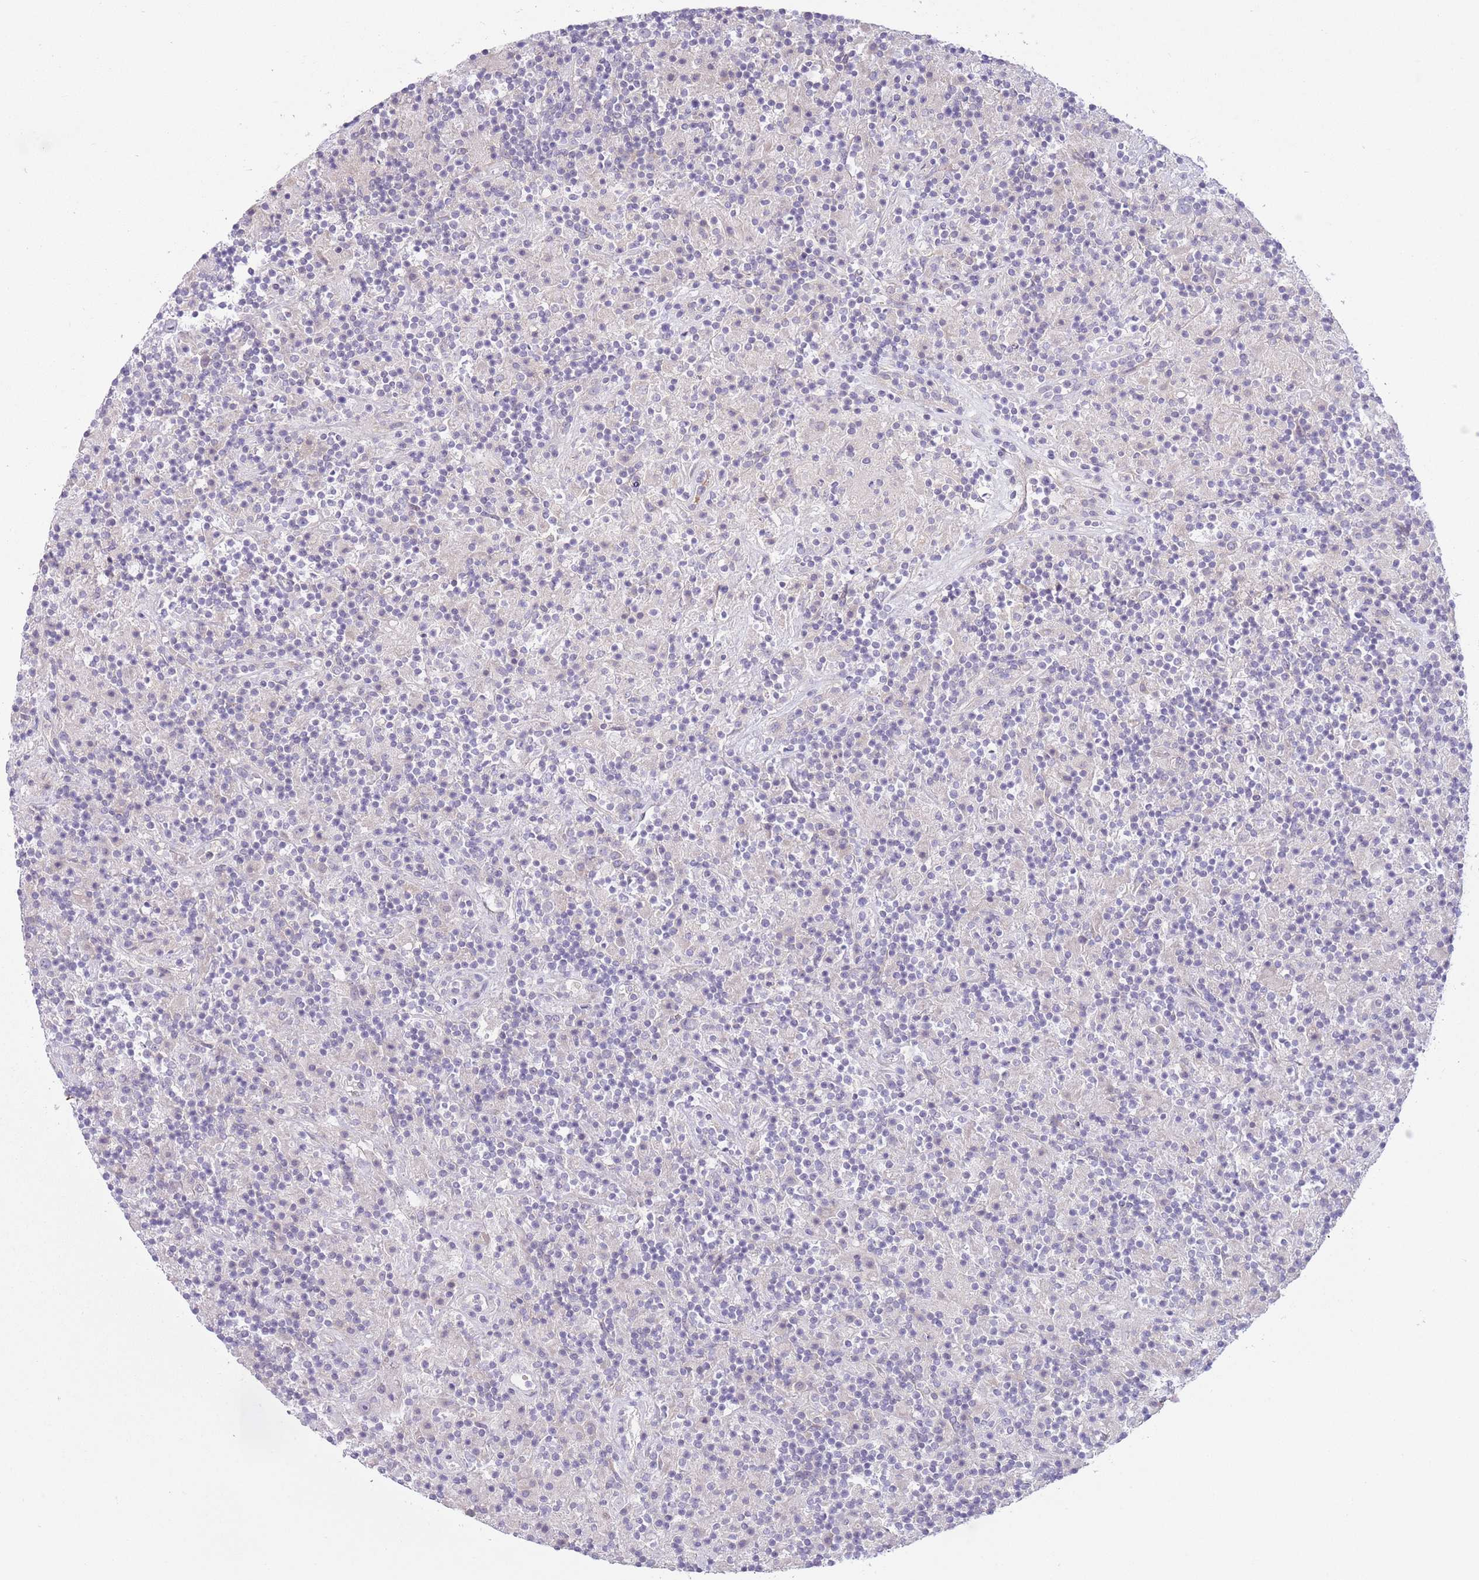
{"staining": {"intensity": "negative", "quantity": "none", "location": "none"}, "tissue": "lymphoma", "cell_type": "Tumor cells", "image_type": "cancer", "snomed": [{"axis": "morphology", "description": "Hodgkin's disease, NOS"}, {"axis": "topography", "description": "Lymph node"}], "caption": "The micrograph reveals no significant positivity in tumor cells of Hodgkin's disease.", "gene": "PNPLA5", "patient": {"sex": "male", "age": 70}}